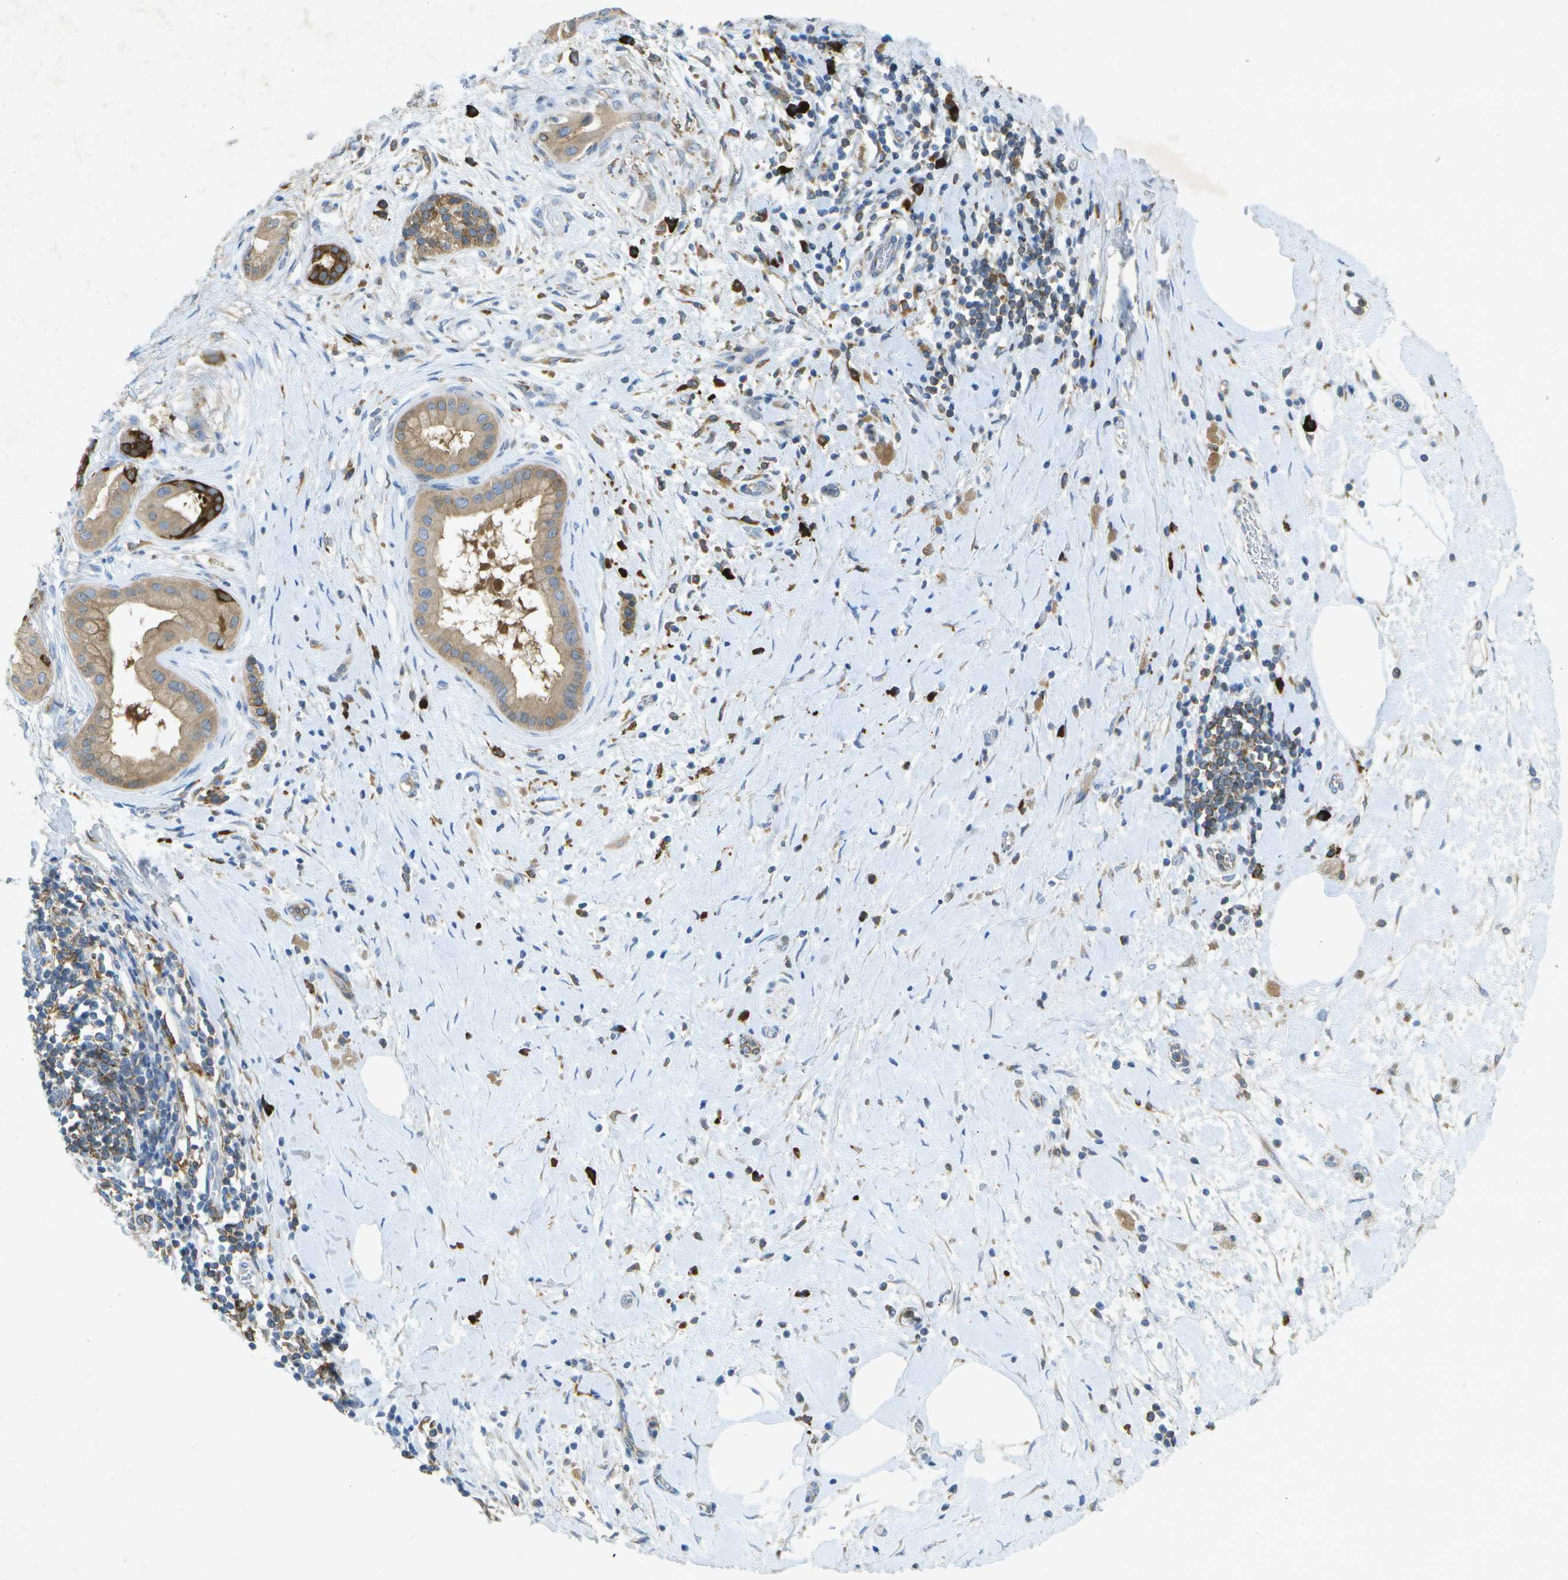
{"staining": {"intensity": "weak", "quantity": ">75%", "location": "cytoplasmic/membranous"}, "tissue": "pancreatic cancer", "cell_type": "Tumor cells", "image_type": "cancer", "snomed": [{"axis": "morphology", "description": "Adenocarcinoma, NOS"}, {"axis": "topography", "description": "Pancreas"}], "caption": "Protein staining displays weak cytoplasmic/membranous staining in about >75% of tumor cells in adenocarcinoma (pancreatic).", "gene": "WNK2", "patient": {"sex": "male", "age": 55}}